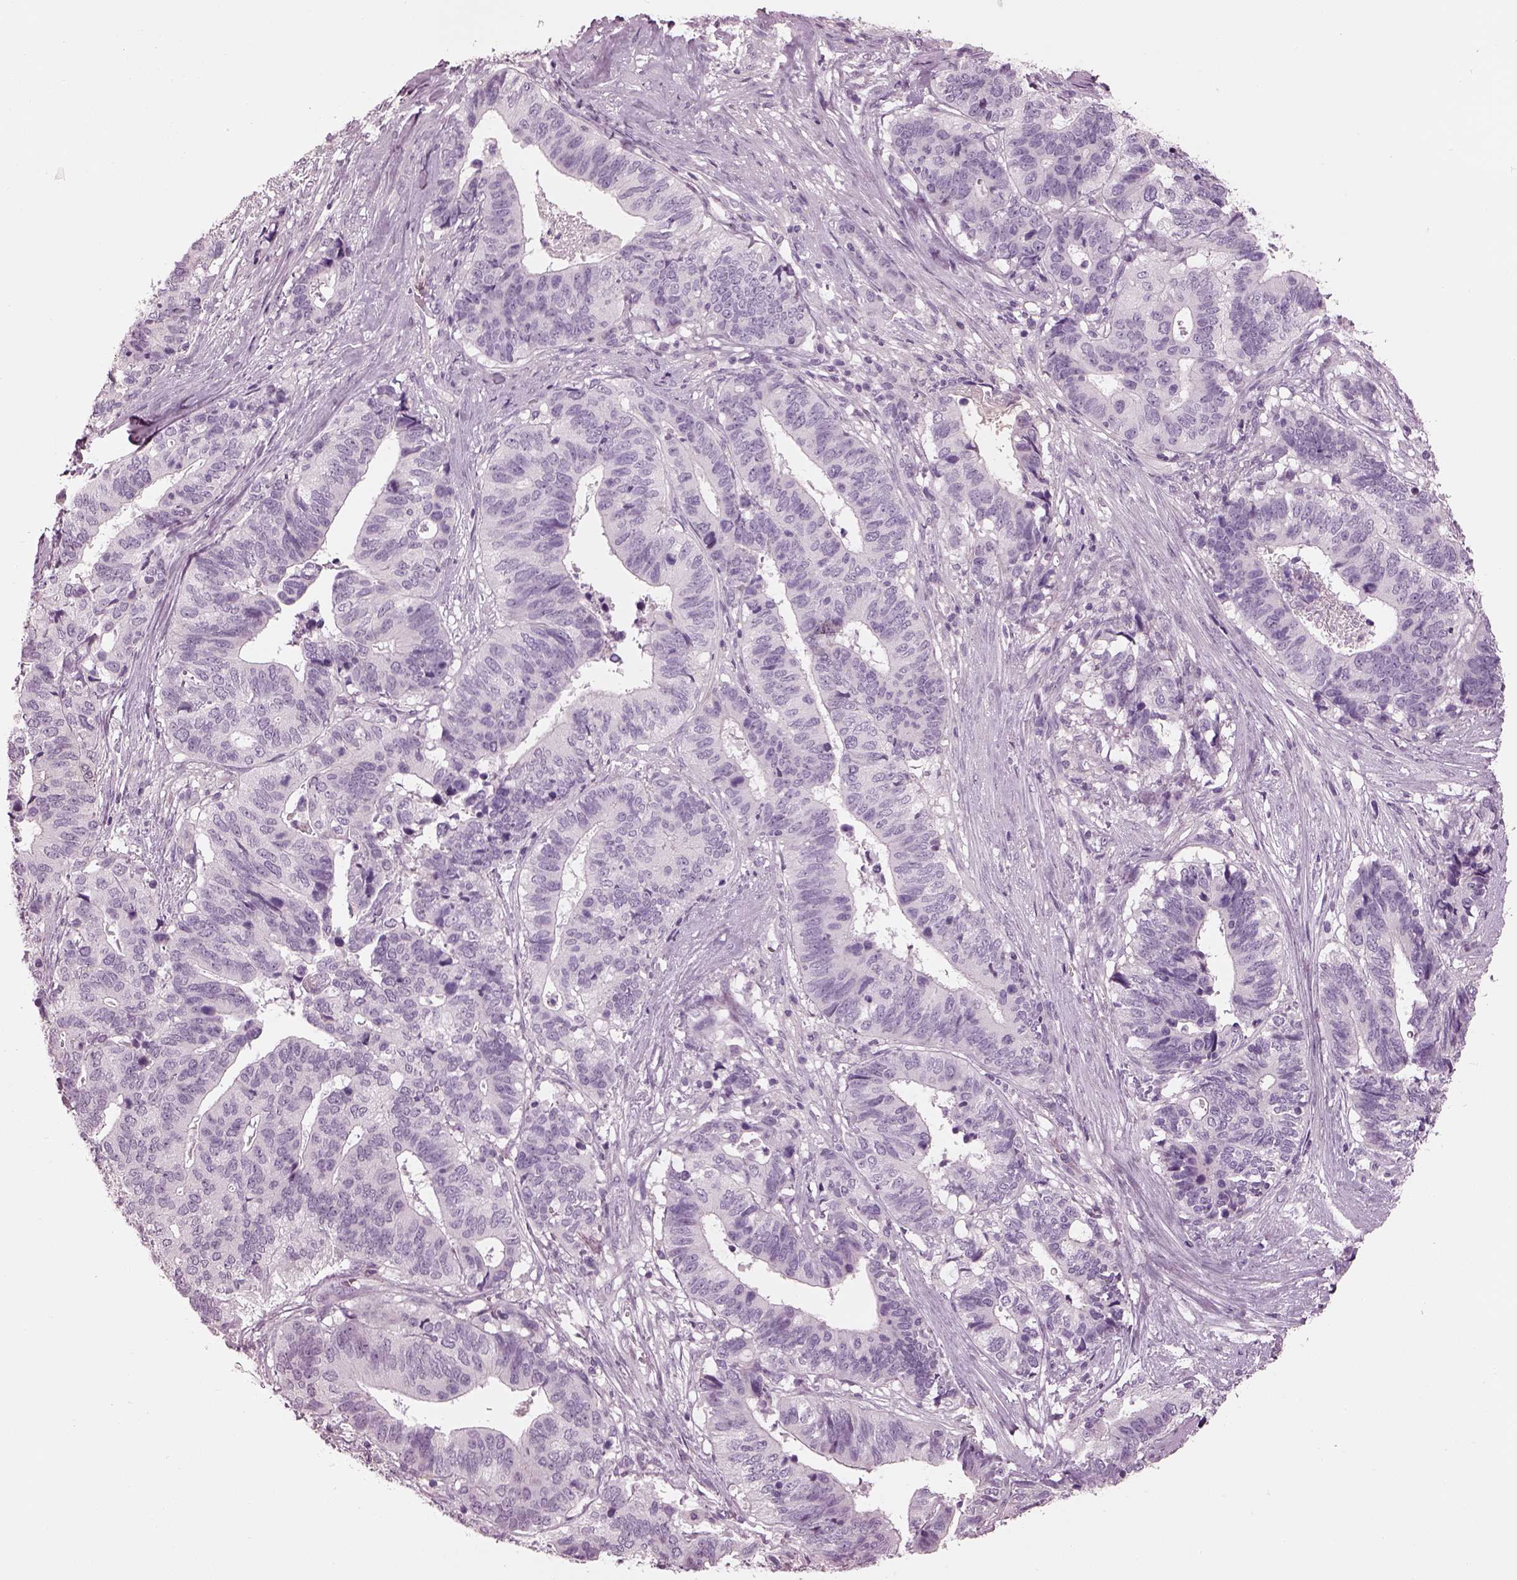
{"staining": {"intensity": "negative", "quantity": "none", "location": "none"}, "tissue": "stomach cancer", "cell_type": "Tumor cells", "image_type": "cancer", "snomed": [{"axis": "morphology", "description": "Adenocarcinoma, NOS"}, {"axis": "topography", "description": "Stomach, upper"}], "caption": "Immunohistochemistry (IHC) histopathology image of neoplastic tissue: stomach cancer stained with DAB reveals no significant protein staining in tumor cells.", "gene": "PACRG", "patient": {"sex": "female", "age": 67}}